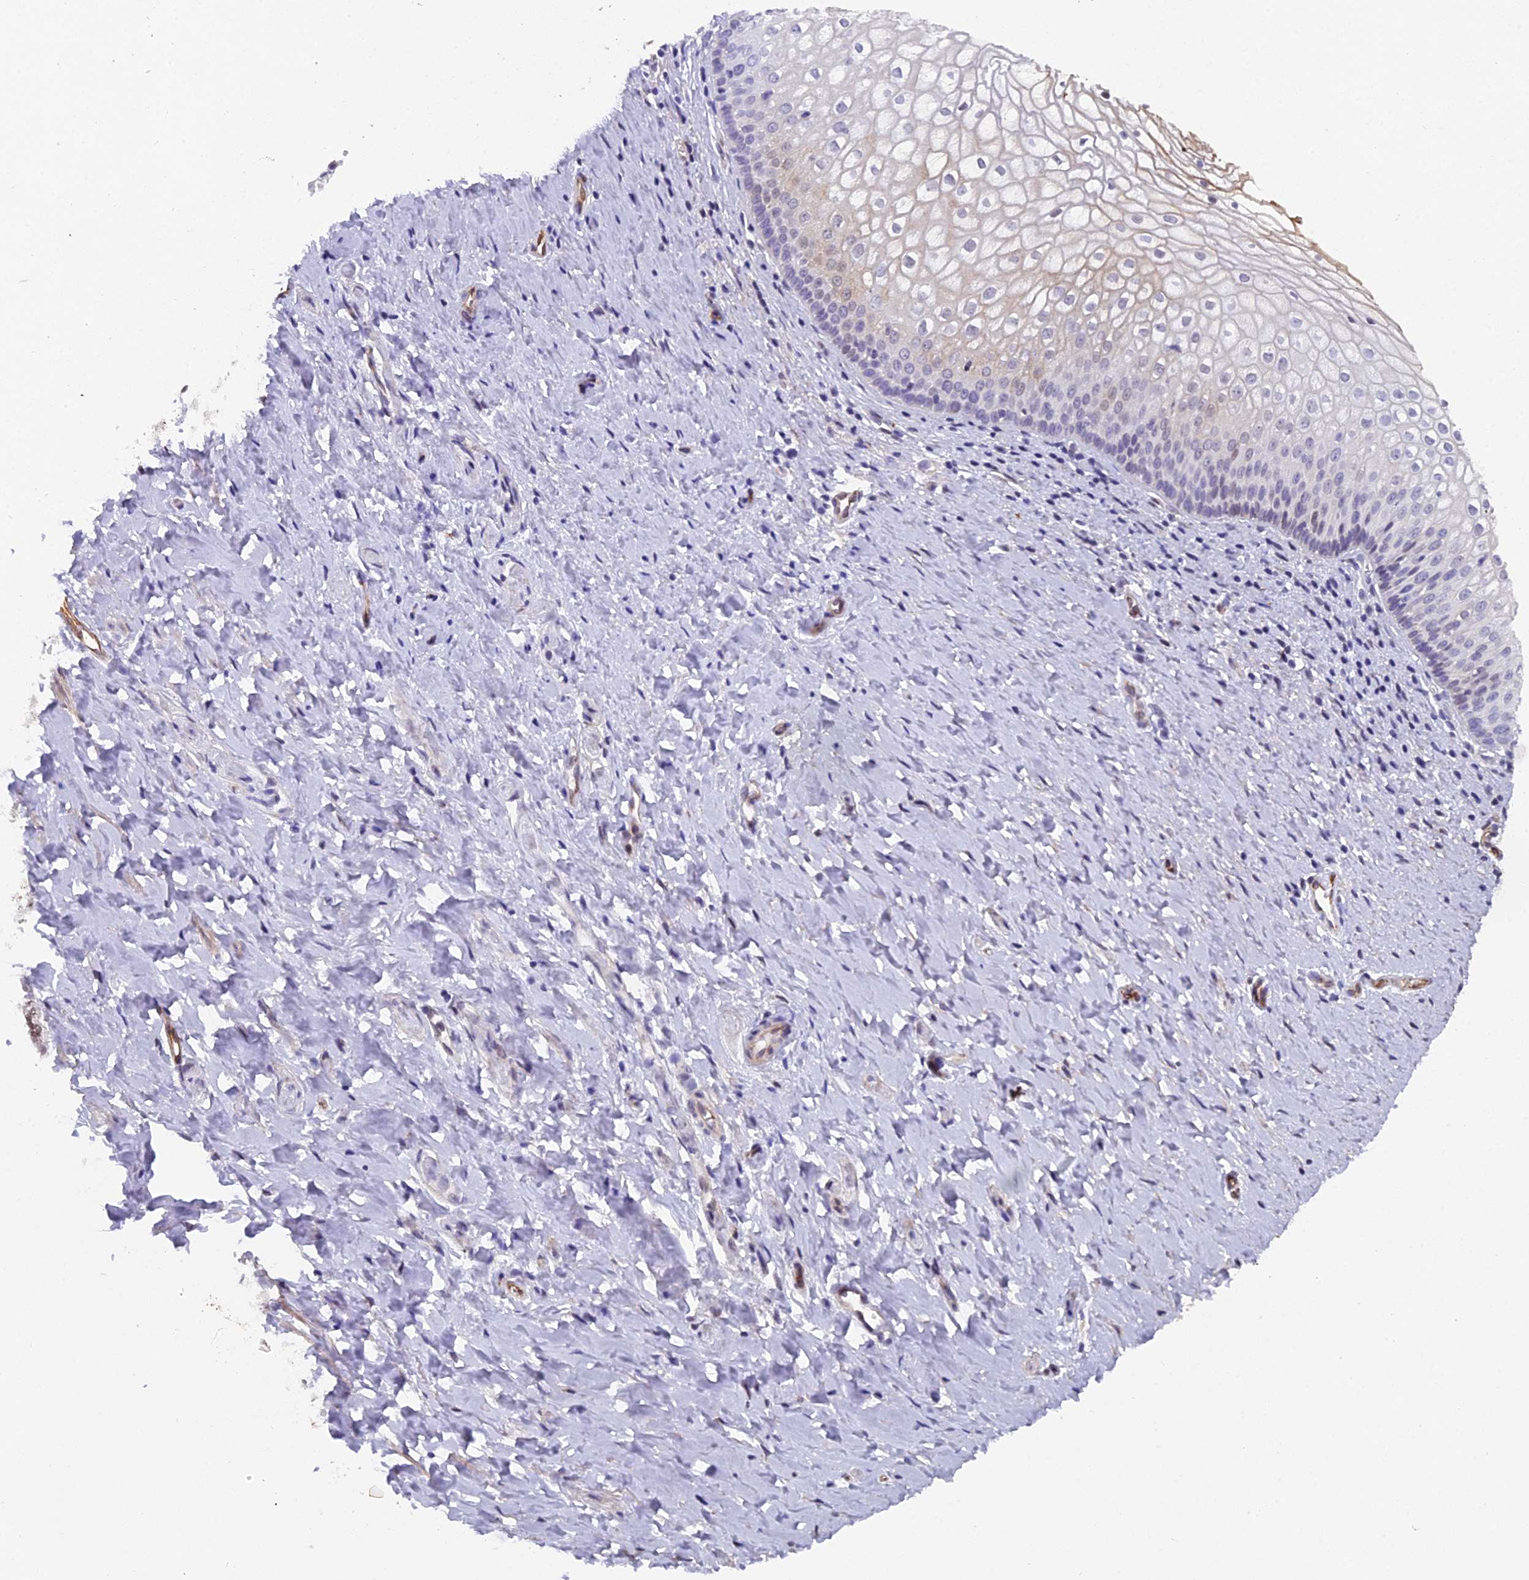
{"staining": {"intensity": "negative", "quantity": "none", "location": "none"}, "tissue": "vagina", "cell_type": "Squamous epithelial cells", "image_type": "normal", "snomed": [{"axis": "morphology", "description": "Normal tissue, NOS"}, {"axis": "topography", "description": "Vagina"}], "caption": "The IHC photomicrograph has no significant expression in squamous epithelial cells of vagina. Nuclei are stained in blue.", "gene": "XKR9", "patient": {"sex": "female", "age": 60}}